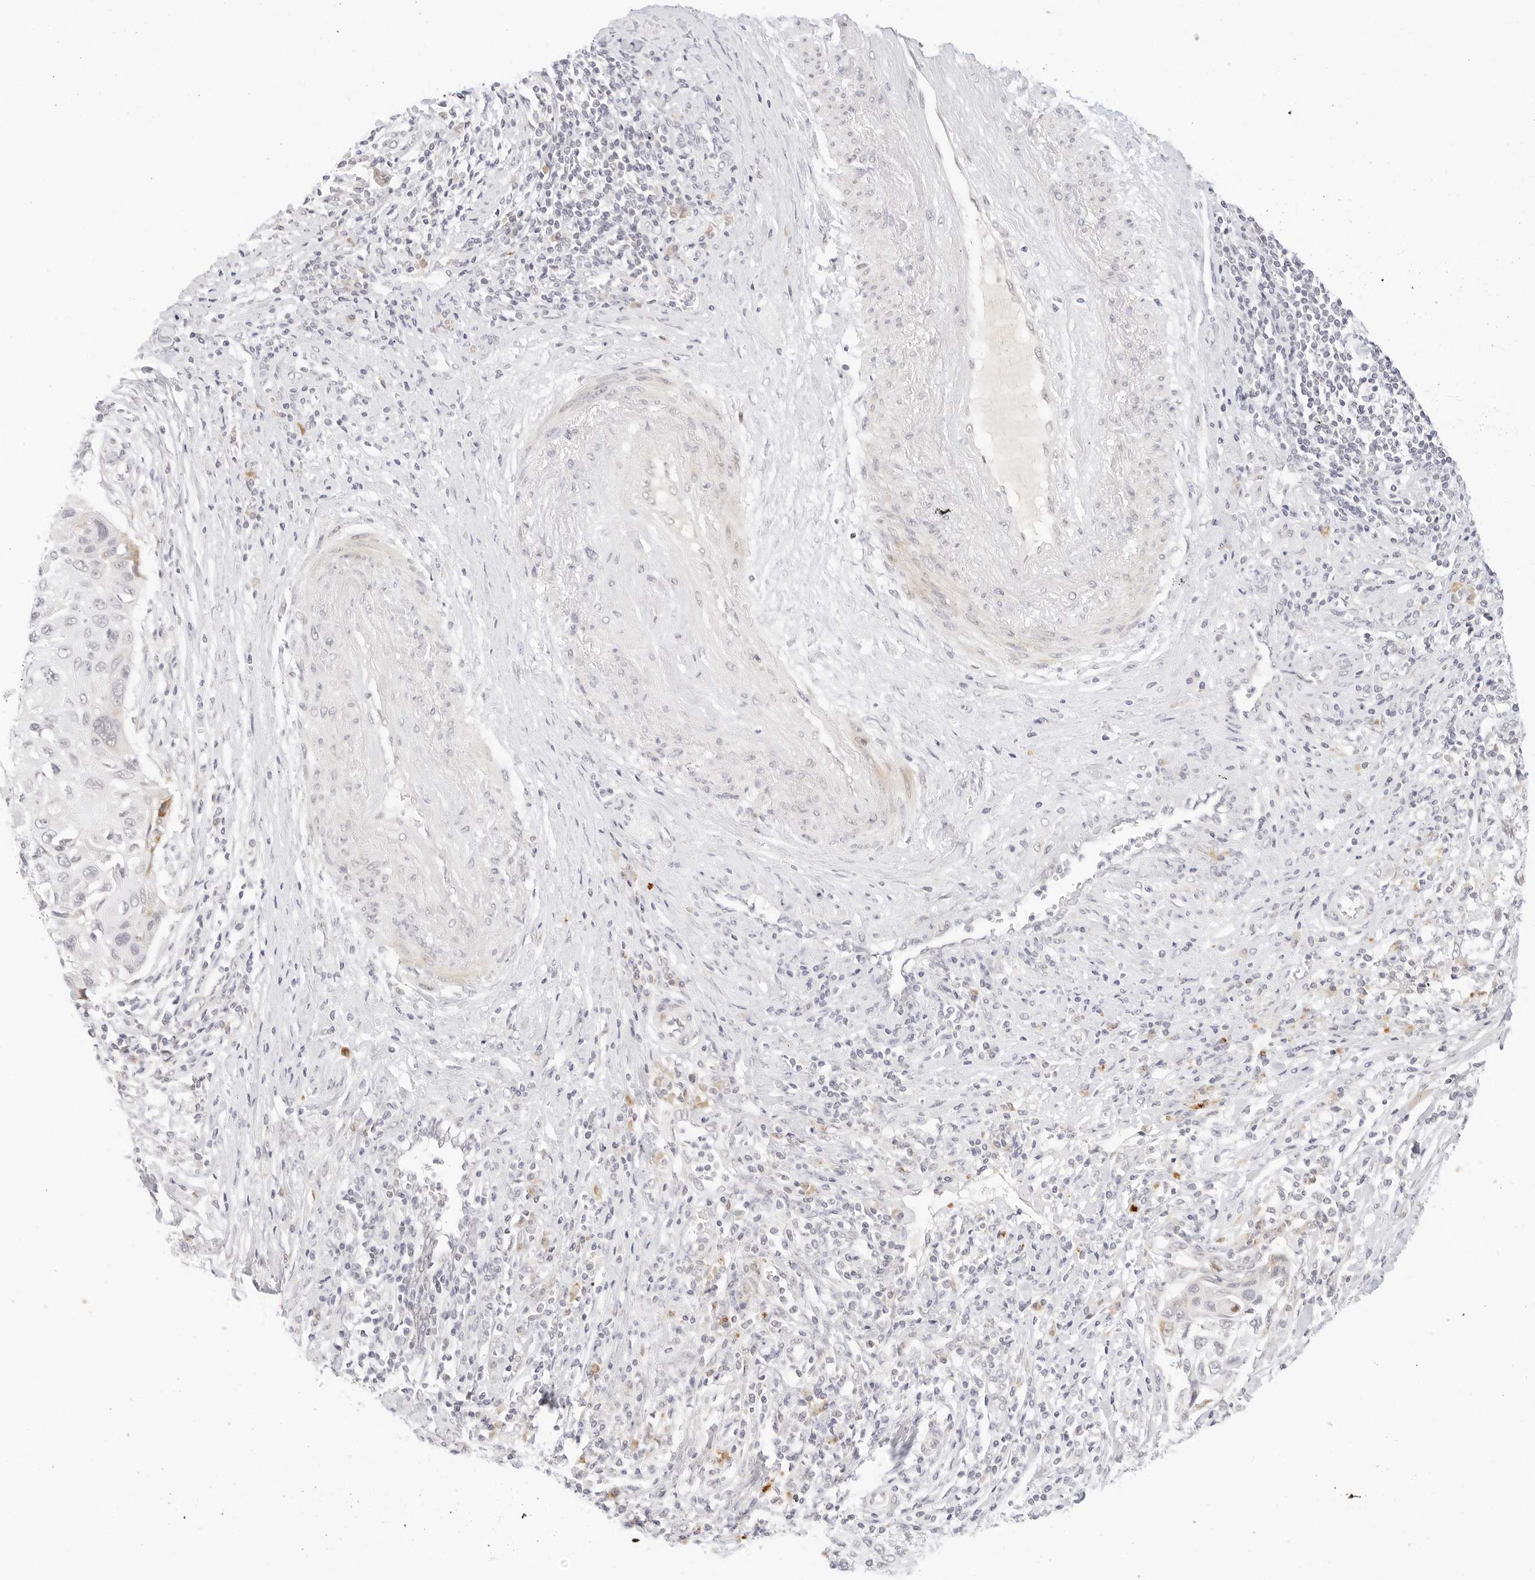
{"staining": {"intensity": "negative", "quantity": "none", "location": "none"}, "tissue": "cervical cancer", "cell_type": "Tumor cells", "image_type": "cancer", "snomed": [{"axis": "morphology", "description": "Squamous cell carcinoma, NOS"}, {"axis": "topography", "description": "Cervix"}], "caption": "Immunohistochemistry of squamous cell carcinoma (cervical) reveals no positivity in tumor cells.", "gene": "XKR4", "patient": {"sex": "female", "age": 70}}